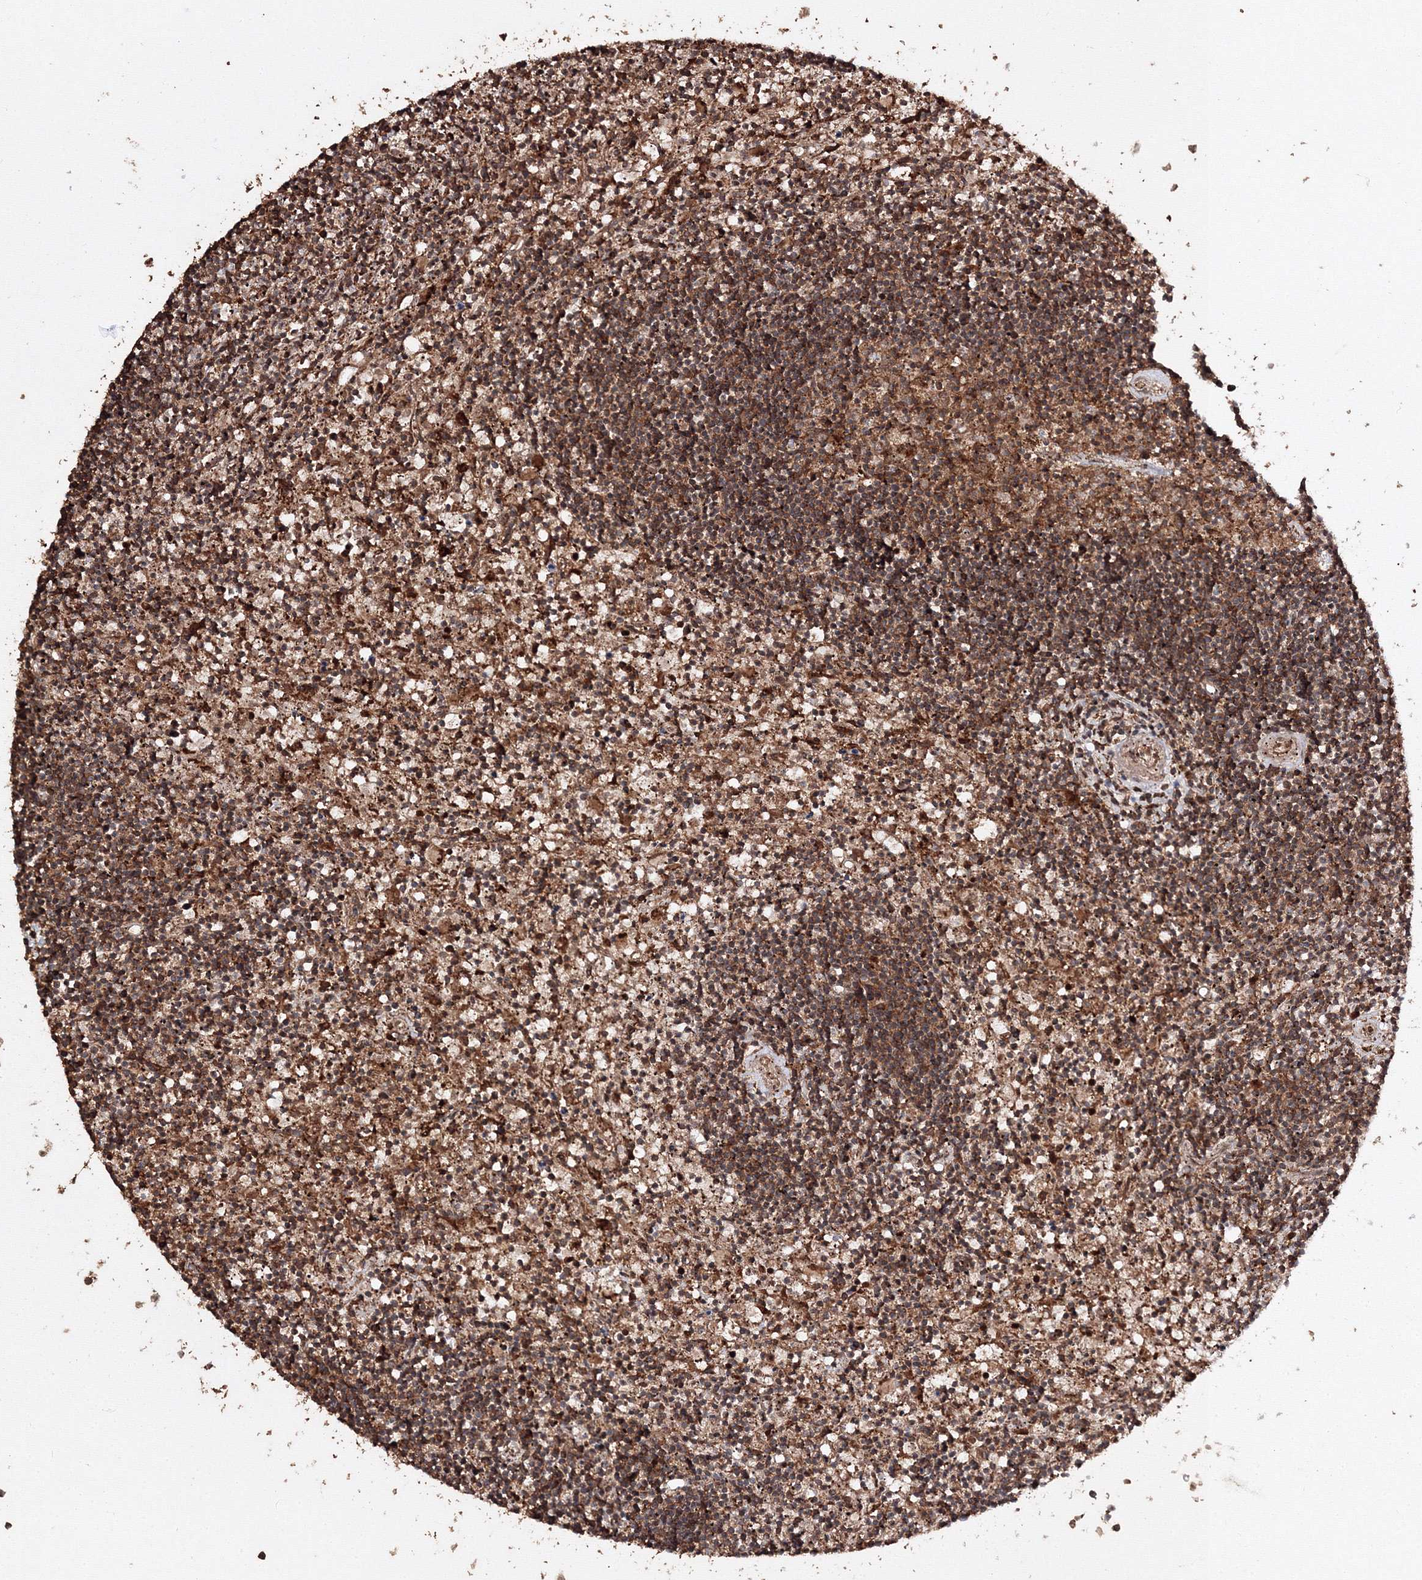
{"staining": {"intensity": "moderate", "quantity": ">75%", "location": "cytoplasmic/membranous"}, "tissue": "lymphoma", "cell_type": "Tumor cells", "image_type": "cancer", "snomed": [{"axis": "morphology", "description": "Malignant lymphoma, non-Hodgkin's type, Low grade"}, {"axis": "topography", "description": "Spleen"}], "caption": "The photomicrograph reveals immunohistochemical staining of malignant lymphoma, non-Hodgkin's type (low-grade). There is moderate cytoplasmic/membranous staining is present in approximately >75% of tumor cells.", "gene": "DDO", "patient": {"sex": "male", "age": 76}}